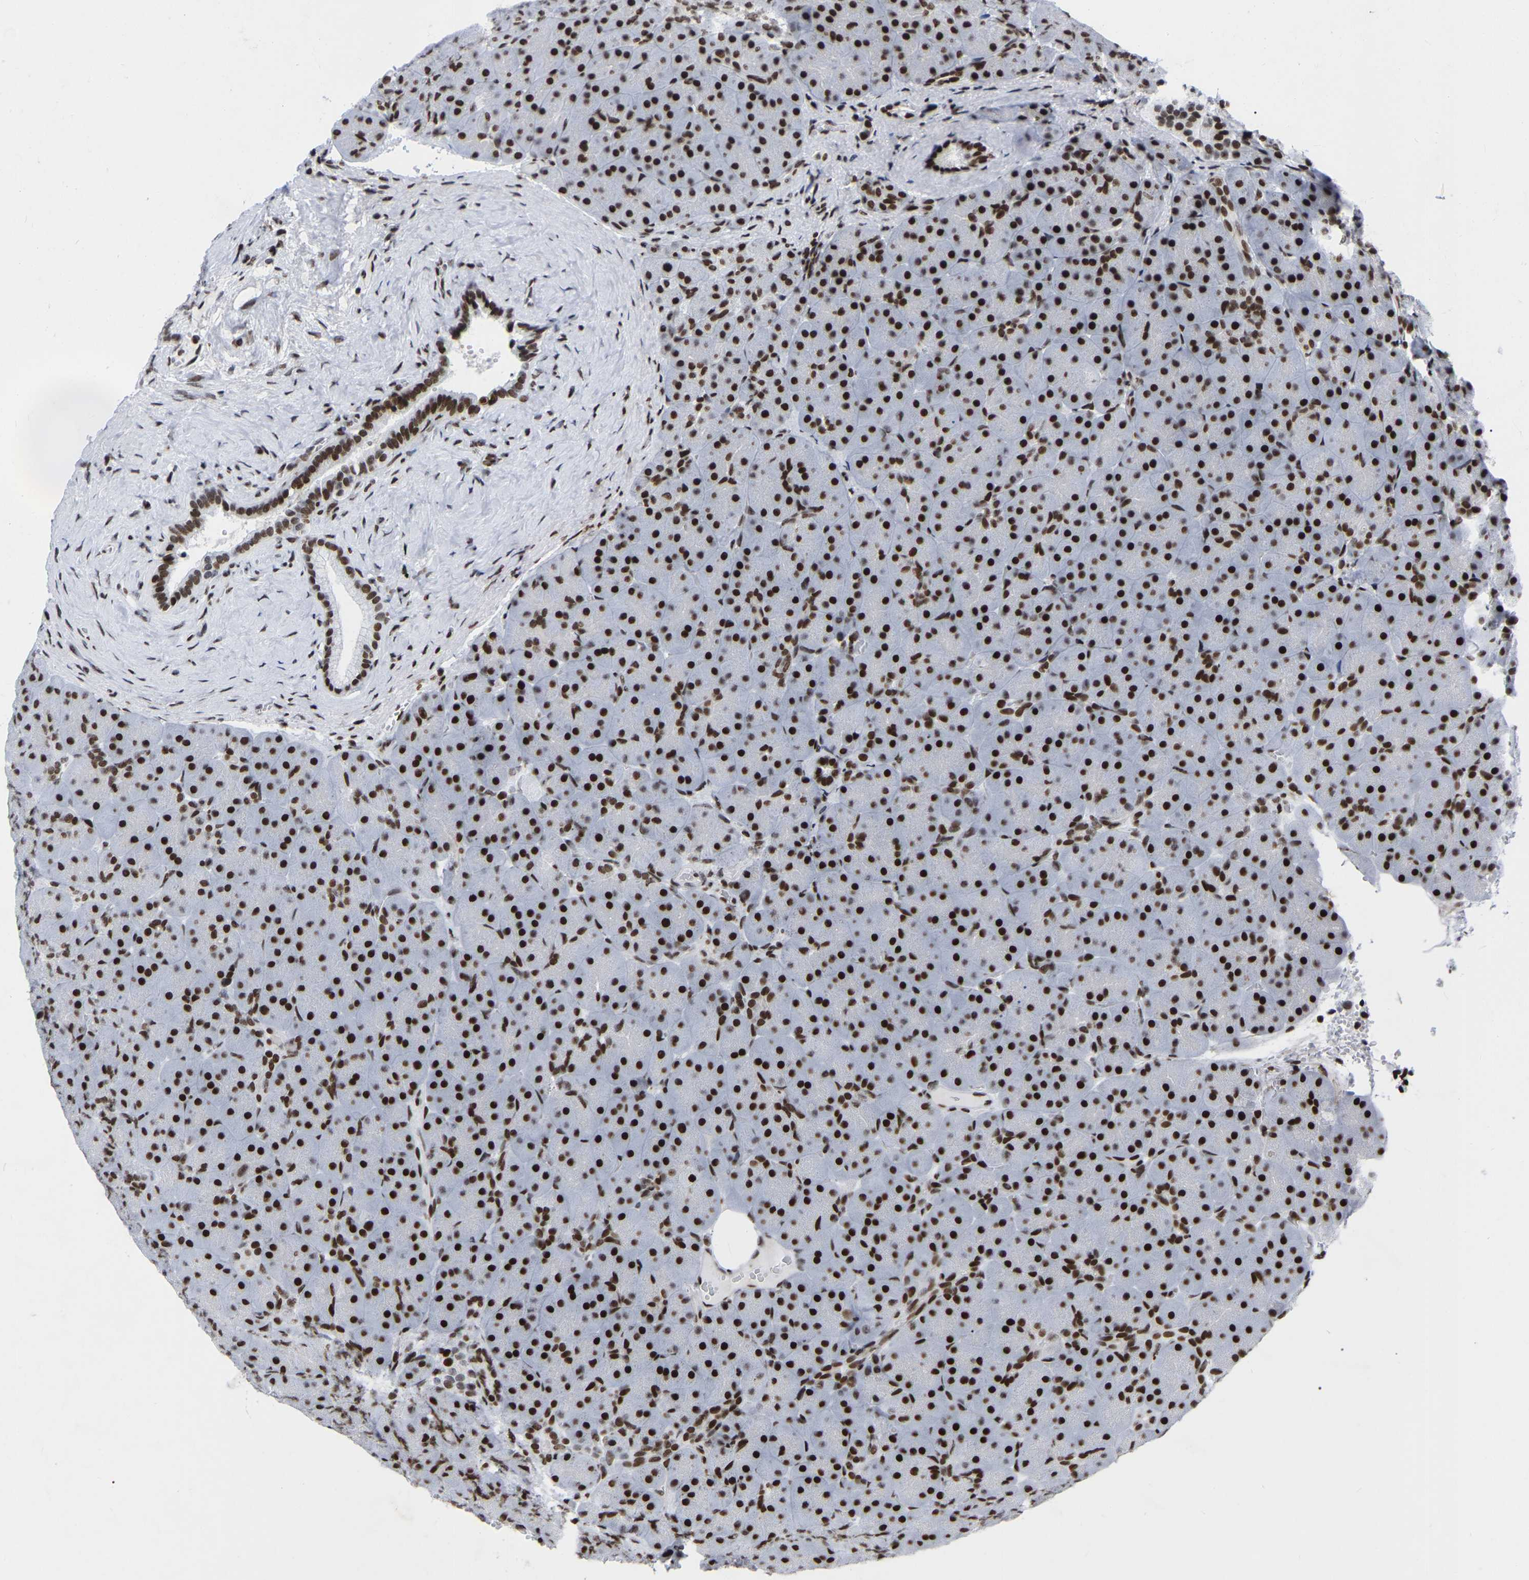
{"staining": {"intensity": "strong", "quantity": ">75%", "location": "nuclear"}, "tissue": "pancreas", "cell_type": "Exocrine glandular cells", "image_type": "normal", "snomed": [{"axis": "morphology", "description": "Normal tissue, NOS"}, {"axis": "topography", "description": "Pancreas"}], "caption": "Immunohistochemical staining of normal pancreas demonstrates high levels of strong nuclear expression in approximately >75% of exocrine glandular cells.", "gene": "PRCC", "patient": {"sex": "male", "age": 66}}